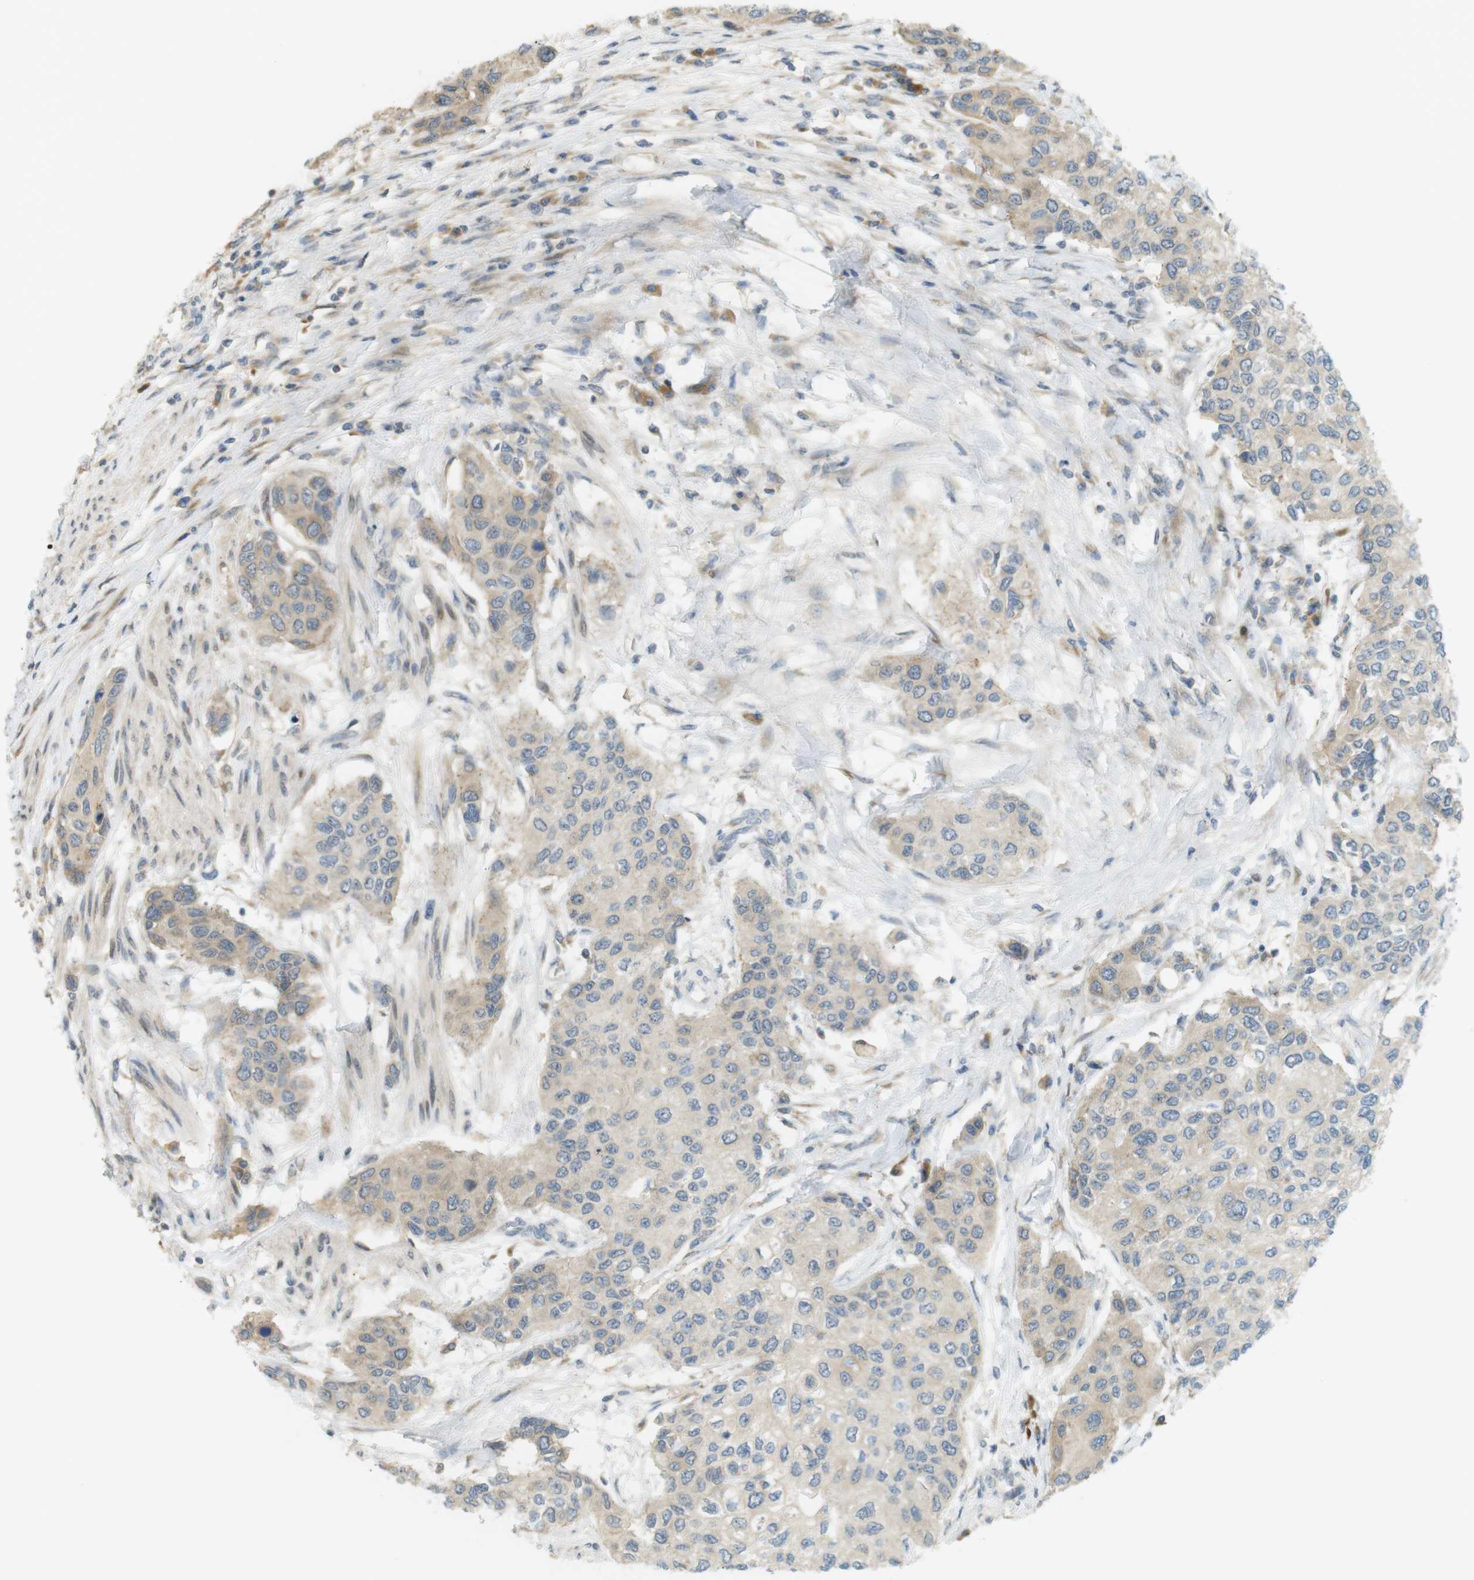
{"staining": {"intensity": "weak", "quantity": "<25%", "location": "cytoplasmic/membranous"}, "tissue": "urothelial cancer", "cell_type": "Tumor cells", "image_type": "cancer", "snomed": [{"axis": "morphology", "description": "Urothelial carcinoma, High grade"}, {"axis": "topography", "description": "Urinary bladder"}], "caption": "Tumor cells are negative for brown protein staining in urothelial cancer.", "gene": "CLRN3", "patient": {"sex": "female", "age": 56}}